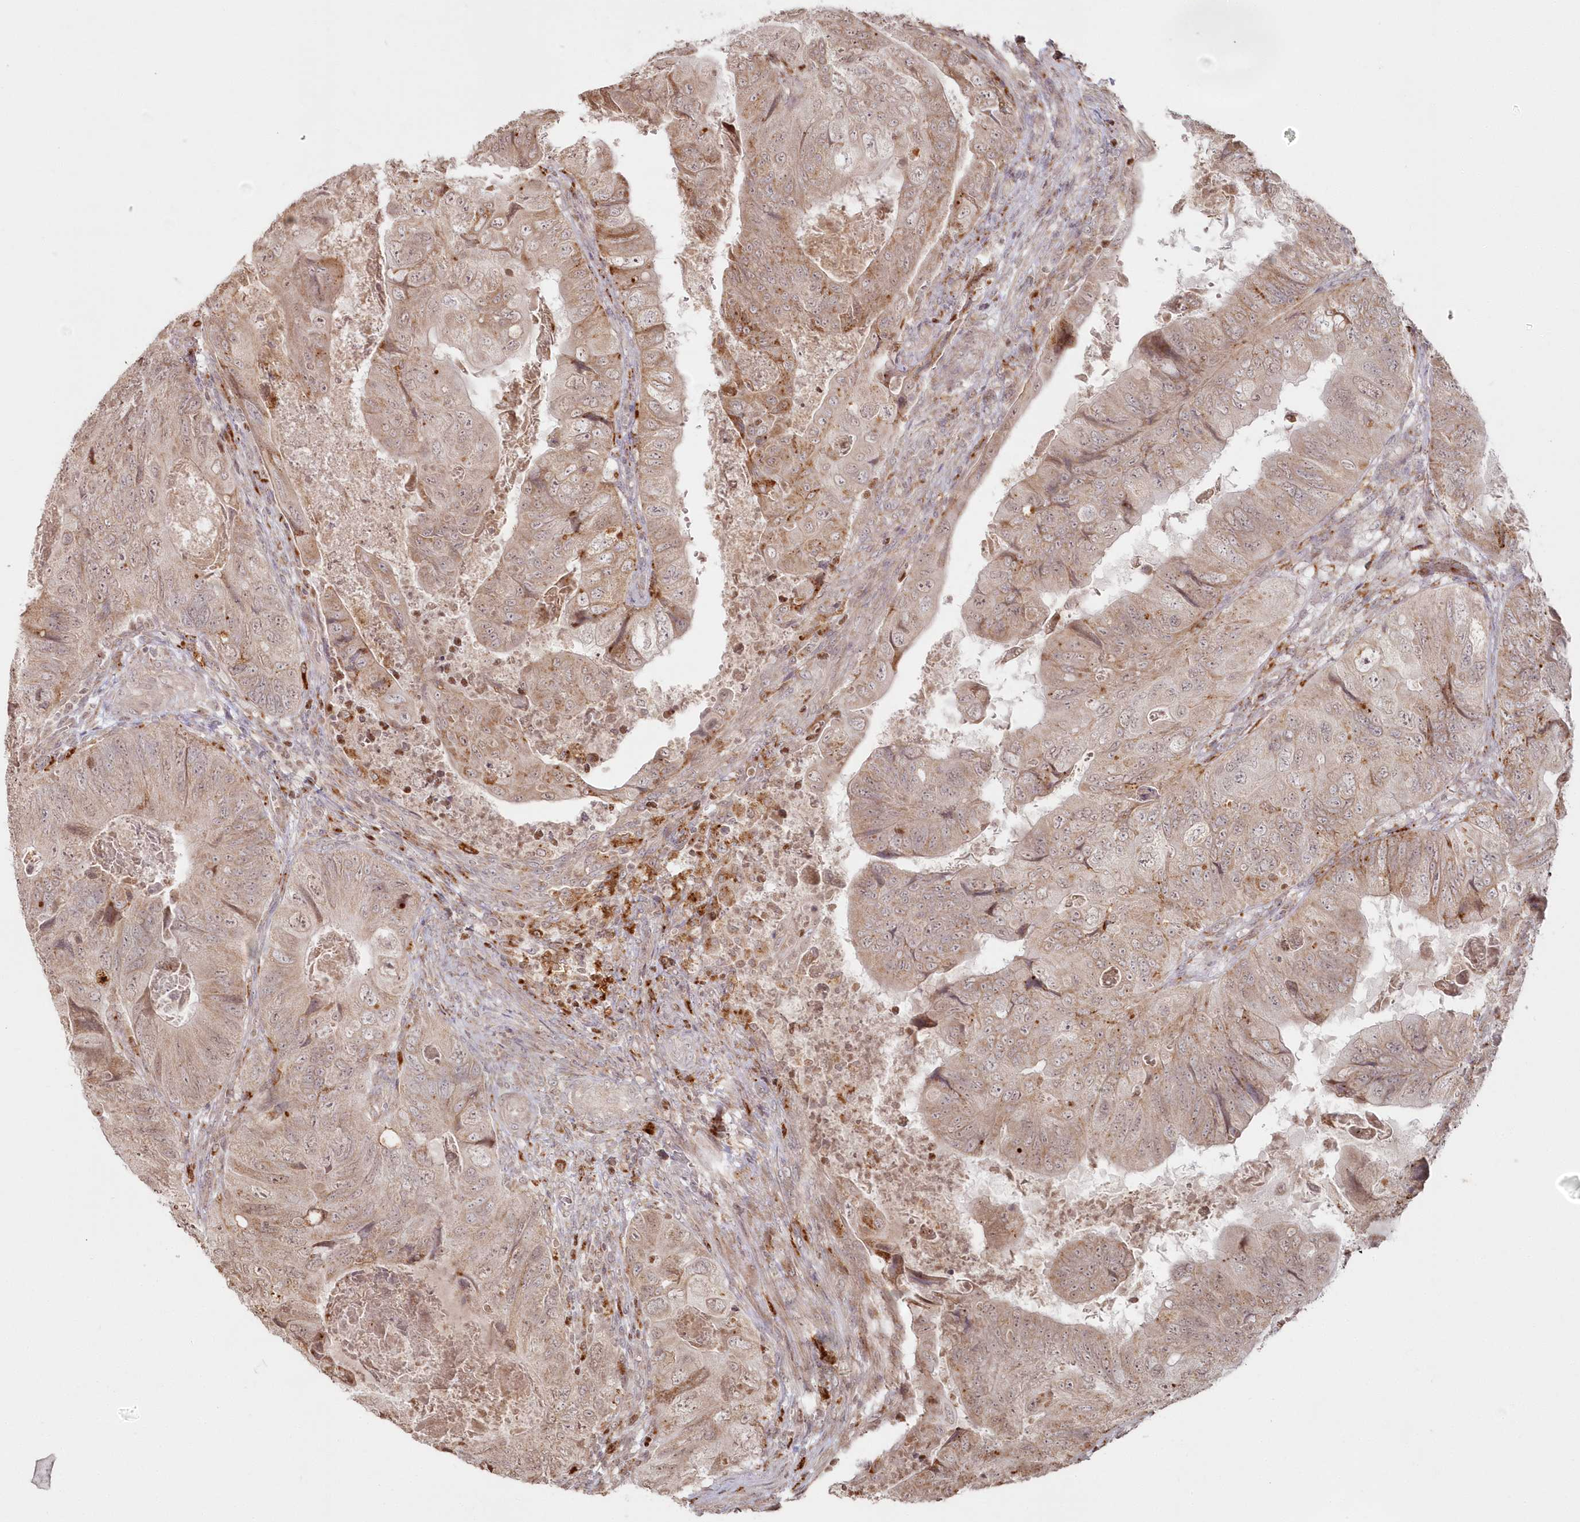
{"staining": {"intensity": "weak", "quantity": ">75%", "location": "cytoplasmic/membranous,nuclear"}, "tissue": "colorectal cancer", "cell_type": "Tumor cells", "image_type": "cancer", "snomed": [{"axis": "morphology", "description": "Adenocarcinoma, NOS"}, {"axis": "topography", "description": "Rectum"}], "caption": "This is a micrograph of immunohistochemistry (IHC) staining of colorectal cancer (adenocarcinoma), which shows weak expression in the cytoplasmic/membranous and nuclear of tumor cells.", "gene": "ARSB", "patient": {"sex": "male", "age": 63}}